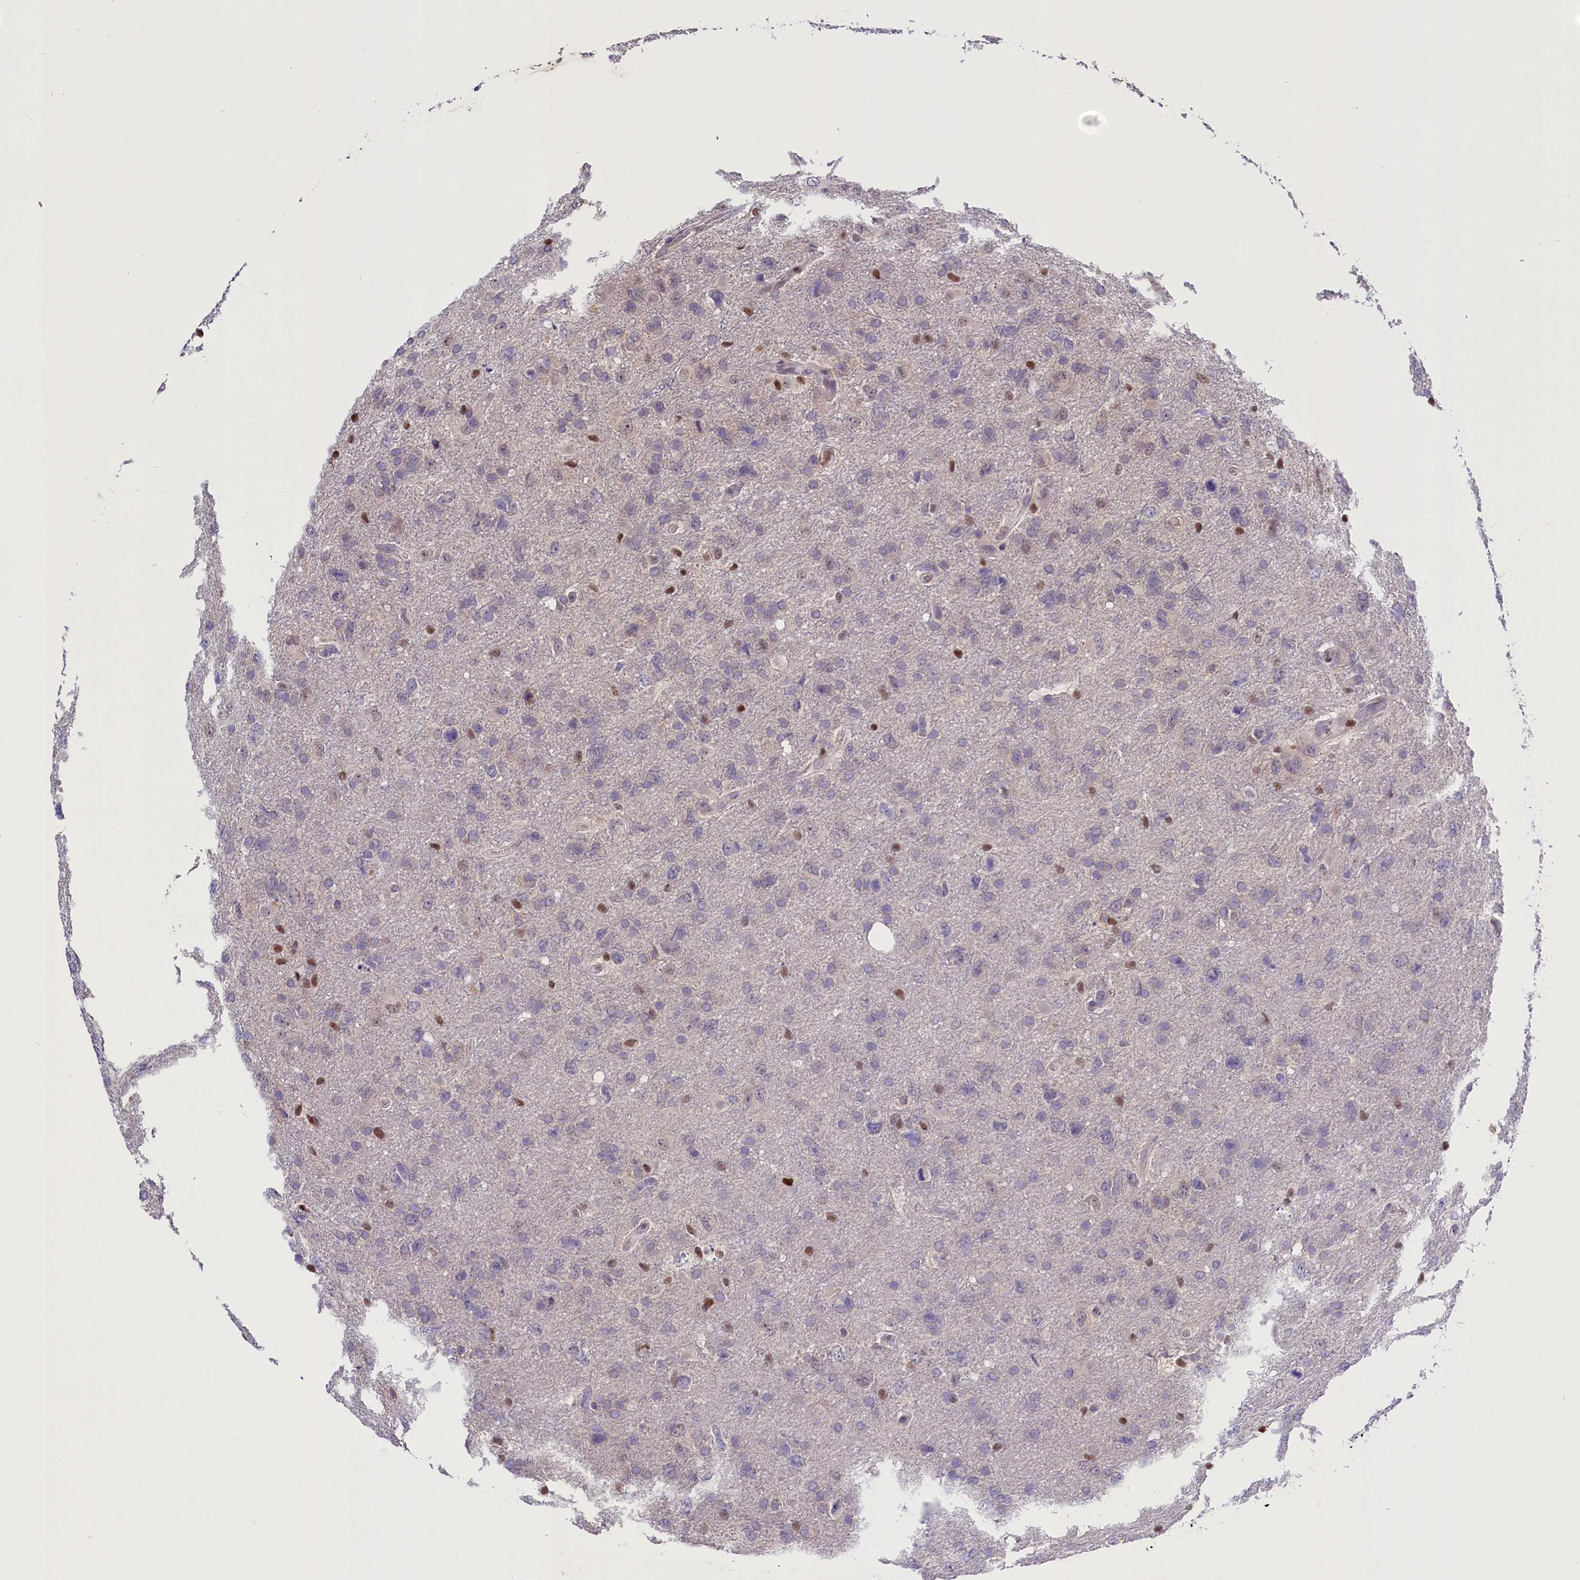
{"staining": {"intensity": "negative", "quantity": "none", "location": "none"}, "tissue": "glioma", "cell_type": "Tumor cells", "image_type": "cancer", "snomed": [{"axis": "morphology", "description": "Glioma, malignant, High grade"}, {"axis": "topography", "description": "Brain"}], "caption": "Tumor cells show no significant staining in malignant high-grade glioma.", "gene": "BTBD9", "patient": {"sex": "male", "age": 61}}